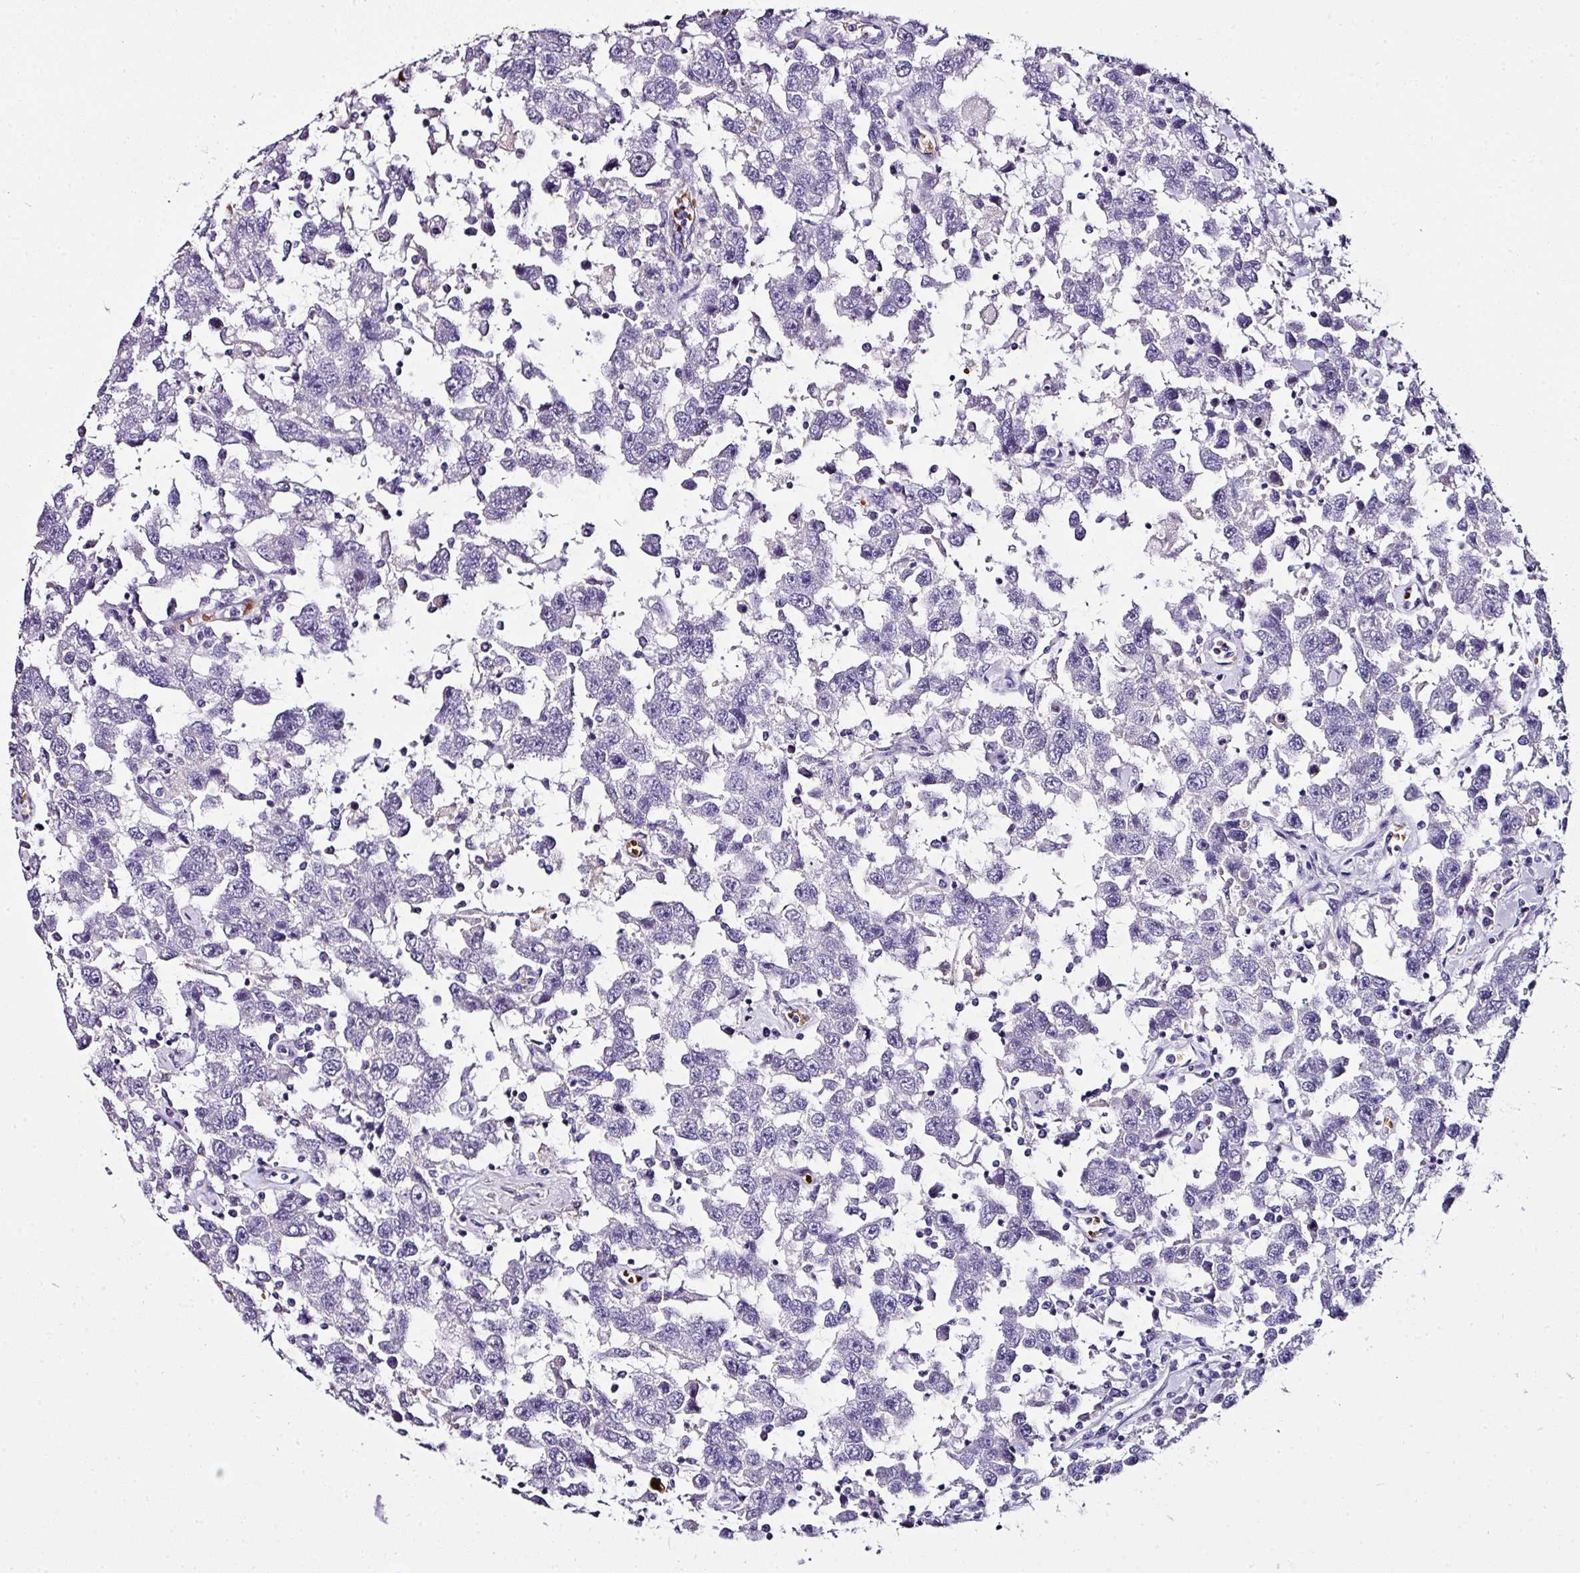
{"staining": {"intensity": "negative", "quantity": "none", "location": "none"}, "tissue": "testis cancer", "cell_type": "Tumor cells", "image_type": "cancer", "snomed": [{"axis": "morphology", "description": "Seminoma, NOS"}, {"axis": "topography", "description": "Testis"}], "caption": "The image shows no staining of tumor cells in testis seminoma.", "gene": "NAPSA", "patient": {"sex": "male", "age": 41}}